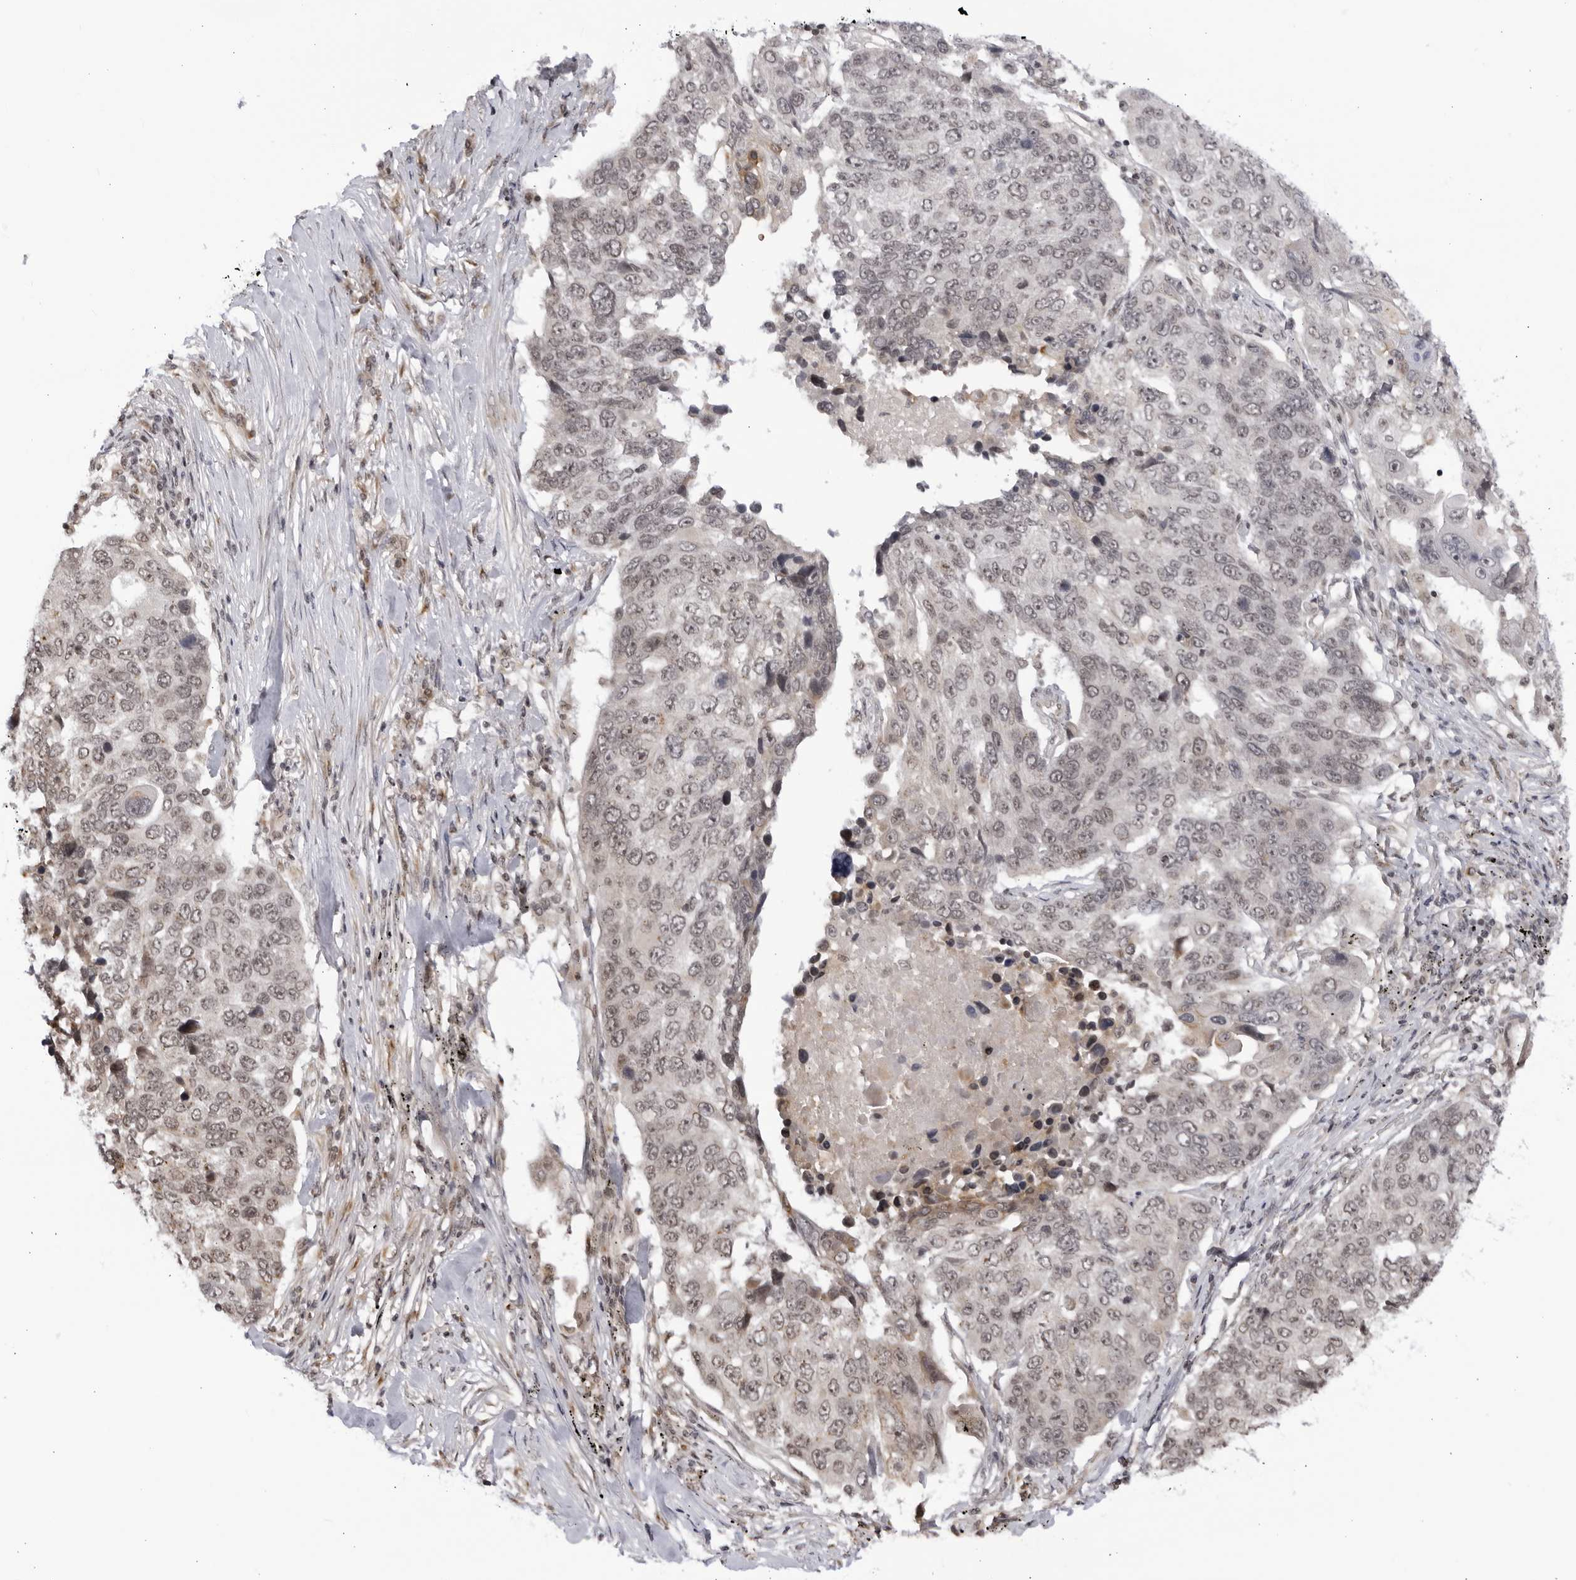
{"staining": {"intensity": "weak", "quantity": "25%-75%", "location": "nuclear"}, "tissue": "lung cancer", "cell_type": "Tumor cells", "image_type": "cancer", "snomed": [{"axis": "morphology", "description": "Squamous cell carcinoma, NOS"}, {"axis": "topography", "description": "Lung"}], "caption": "This histopathology image shows immunohistochemistry (IHC) staining of lung squamous cell carcinoma, with low weak nuclear staining in approximately 25%-75% of tumor cells.", "gene": "RASGEF1C", "patient": {"sex": "male", "age": 66}}